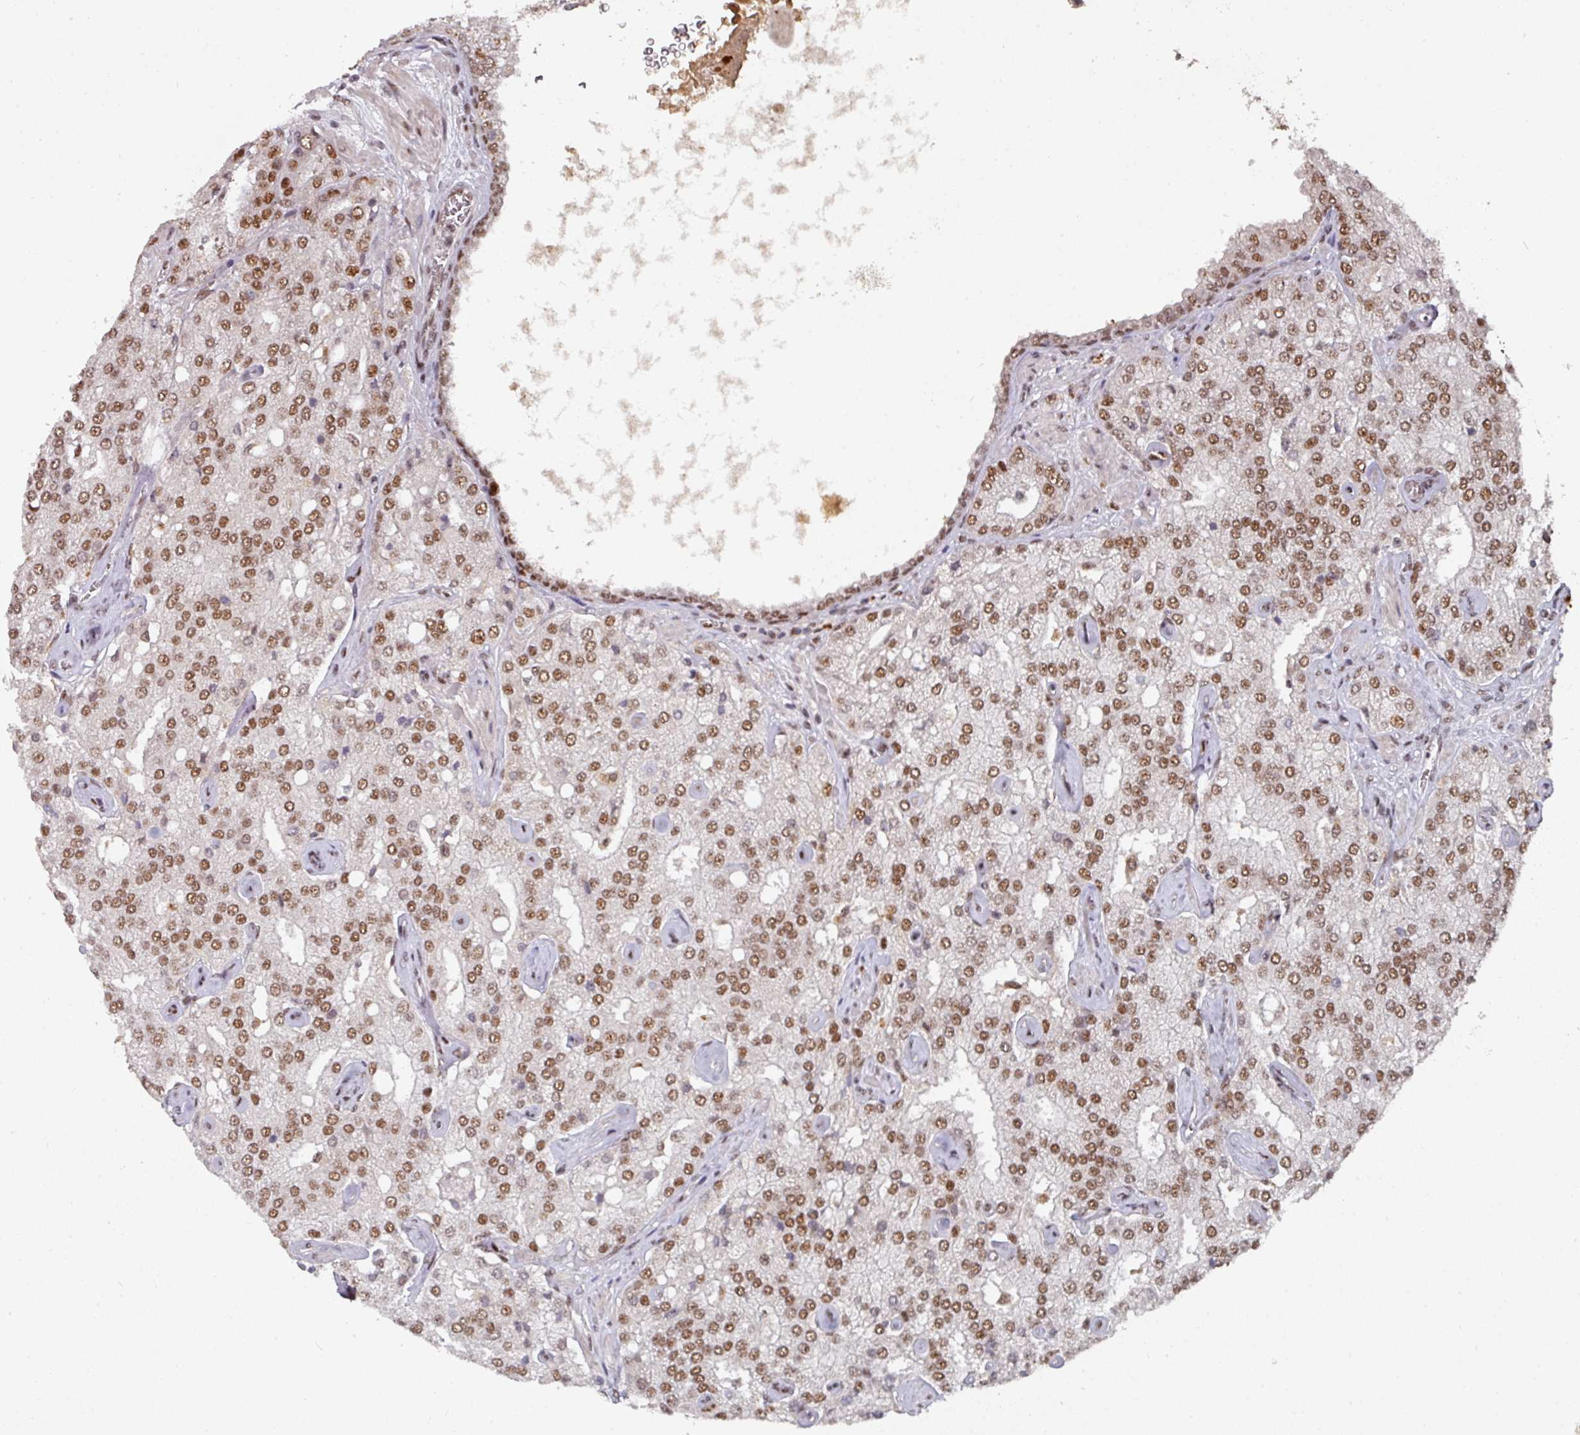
{"staining": {"intensity": "moderate", "quantity": ">75%", "location": "nuclear"}, "tissue": "prostate cancer", "cell_type": "Tumor cells", "image_type": "cancer", "snomed": [{"axis": "morphology", "description": "Adenocarcinoma, High grade"}, {"axis": "topography", "description": "Prostate"}], "caption": "This histopathology image demonstrates immunohistochemistry staining of human adenocarcinoma (high-grade) (prostate), with medium moderate nuclear staining in approximately >75% of tumor cells.", "gene": "MEPCE", "patient": {"sex": "male", "age": 68}}